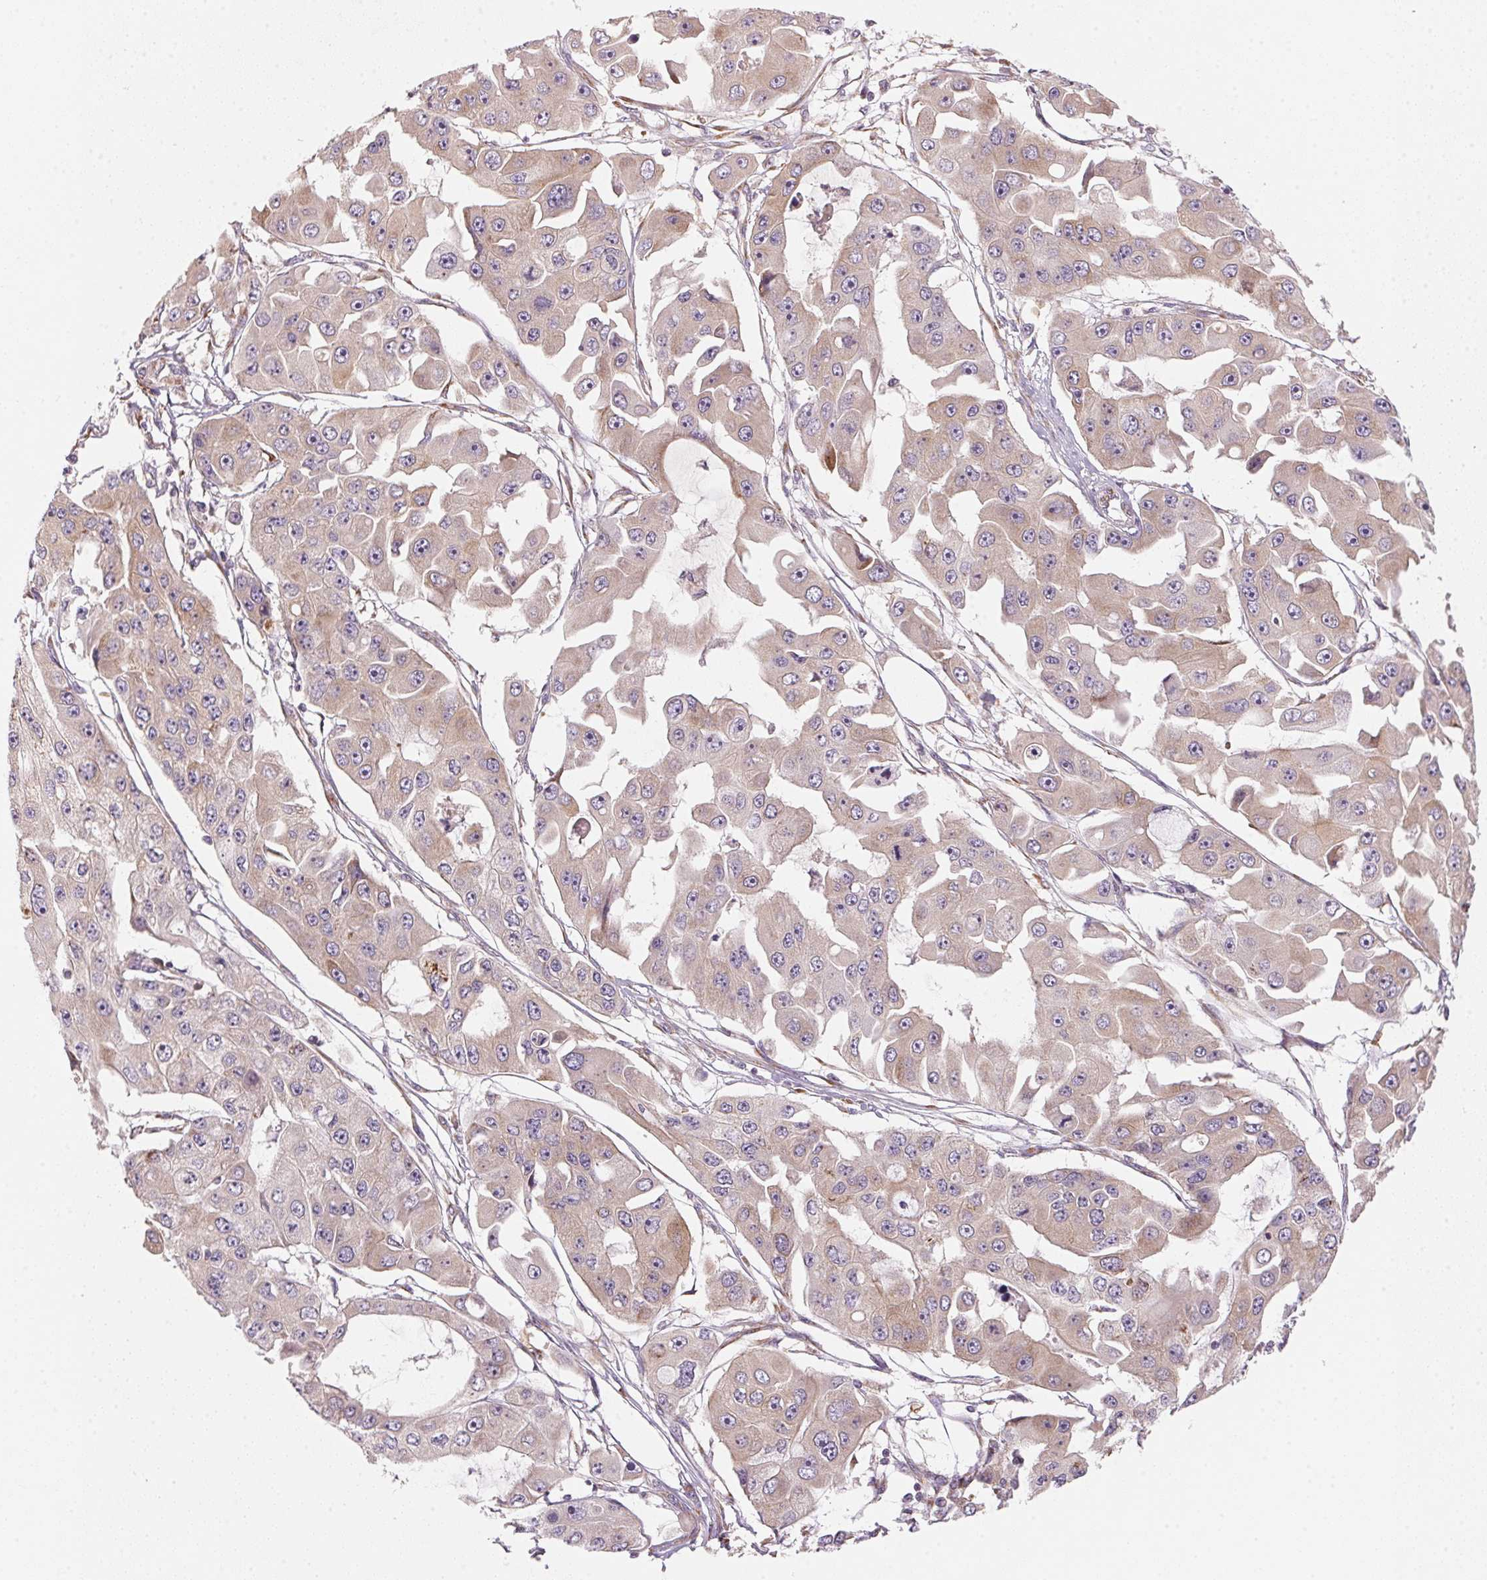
{"staining": {"intensity": "weak", "quantity": ">75%", "location": "cytoplasmic/membranous"}, "tissue": "ovarian cancer", "cell_type": "Tumor cells", "image_type": "cancer", "snomed": [{"axis": "morphology", "description": "Cystadenocarcinoma, serous, NOS"}, {"axis": "topography", "description": "Ovary"}], "caption": "A brown stain labels weak cytoplasmic/membranous expression of a protein in ovarian serous cystadenocarcinoma tumor cells.", "gene": "BLOC1S2", "patient": {"sex": "female", "age": 56}}